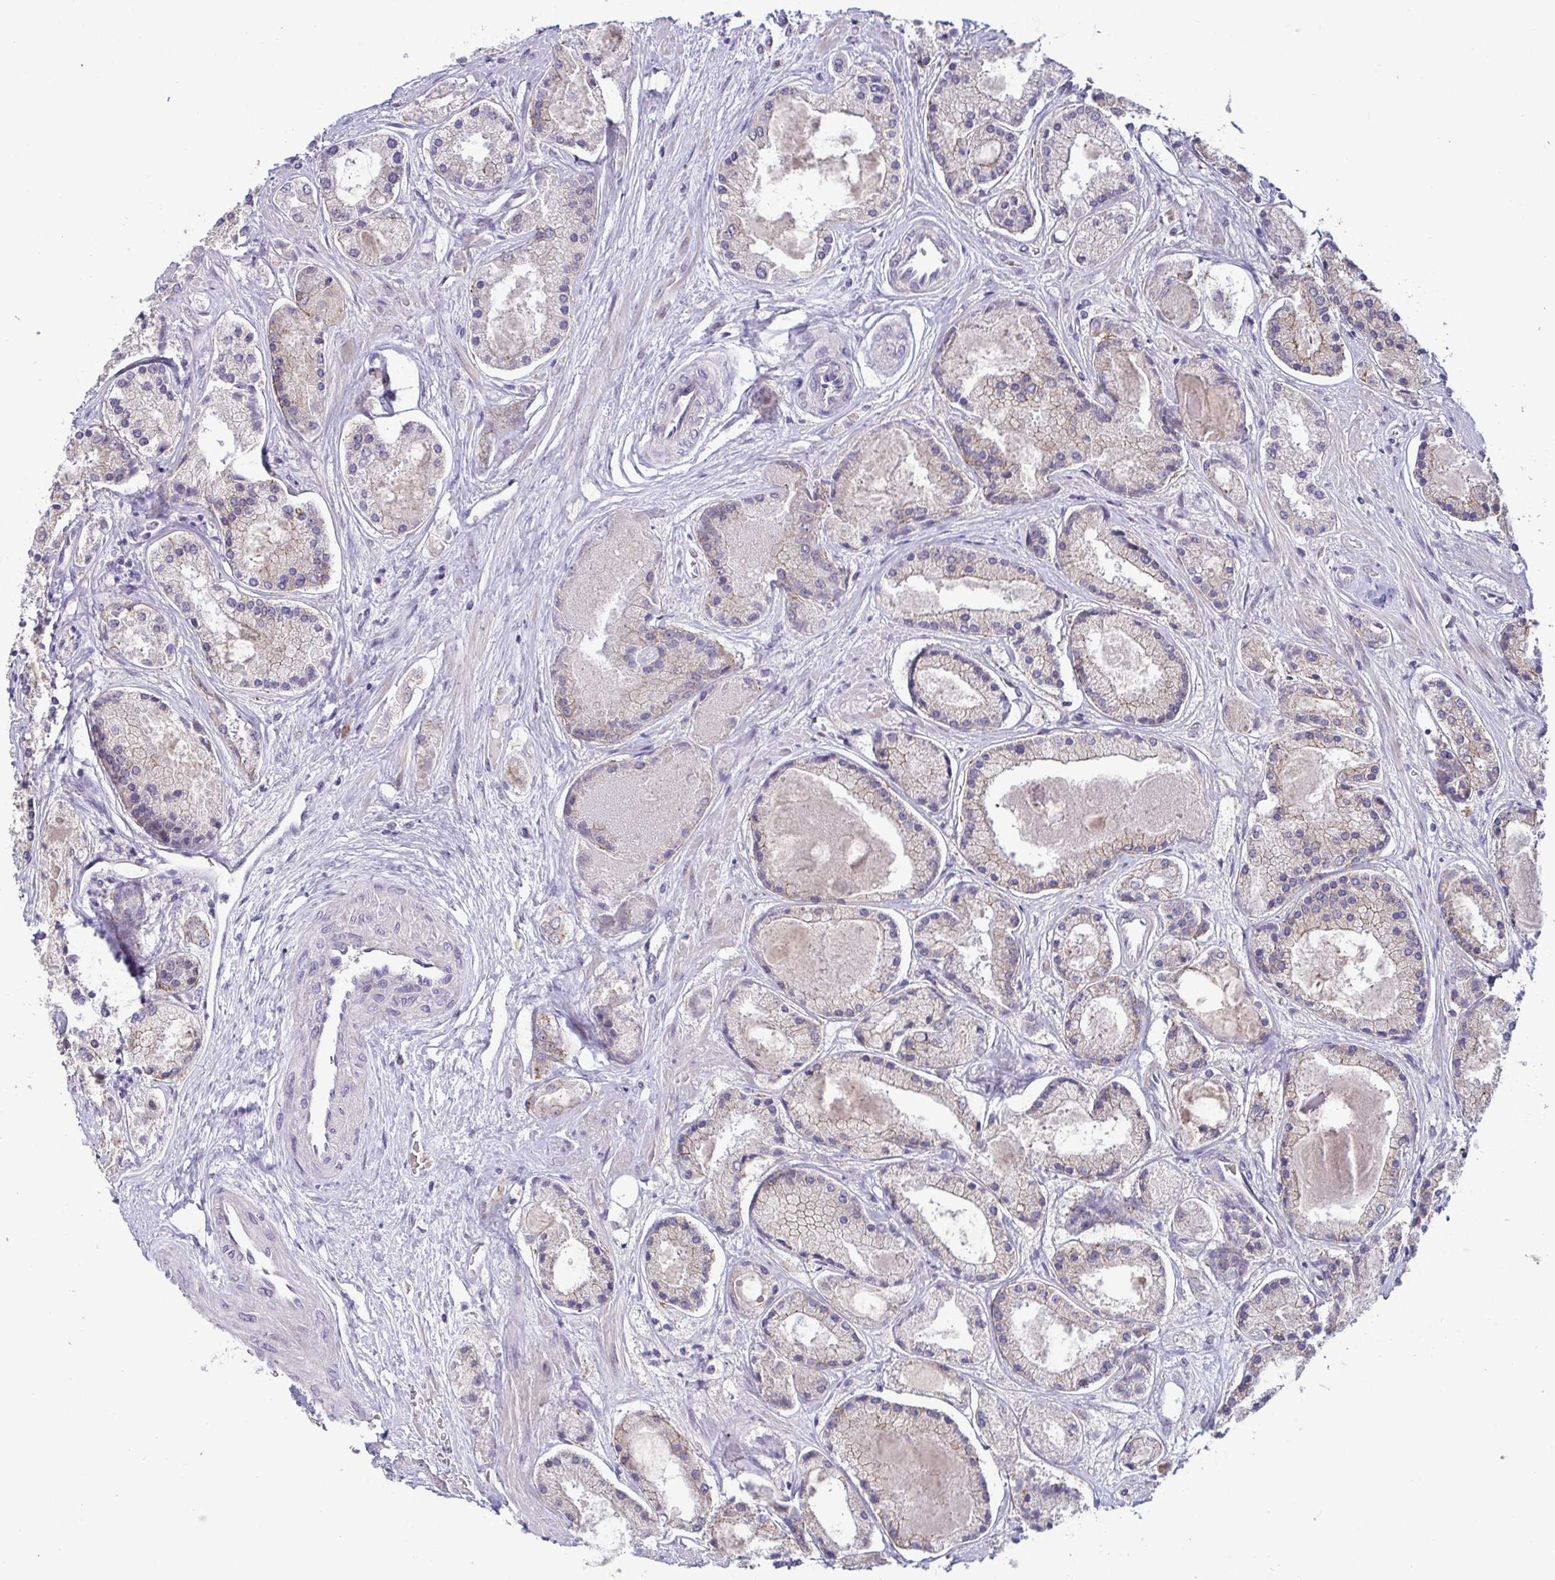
{"staining": {"intensity": "negative", "quantity": "none", "location": "none"}, "tissue": "prostate cancer", "cell_type": "Tumor cells", "image_type": "cancer", "snomed": [{"axis": "morphology", "description": "Adenocarcinoma, High grade"}, {"axis": "topography", "description": "Prostate"}], "caption": "Immunohistochemistry (IHC) image of neoplastic tissue: human prostate cancer stained with DAB demonstrates no significant protein staining in tumor cells.", "gene": "GSTM1", "patient": {"sex": "male", "age": 67}}